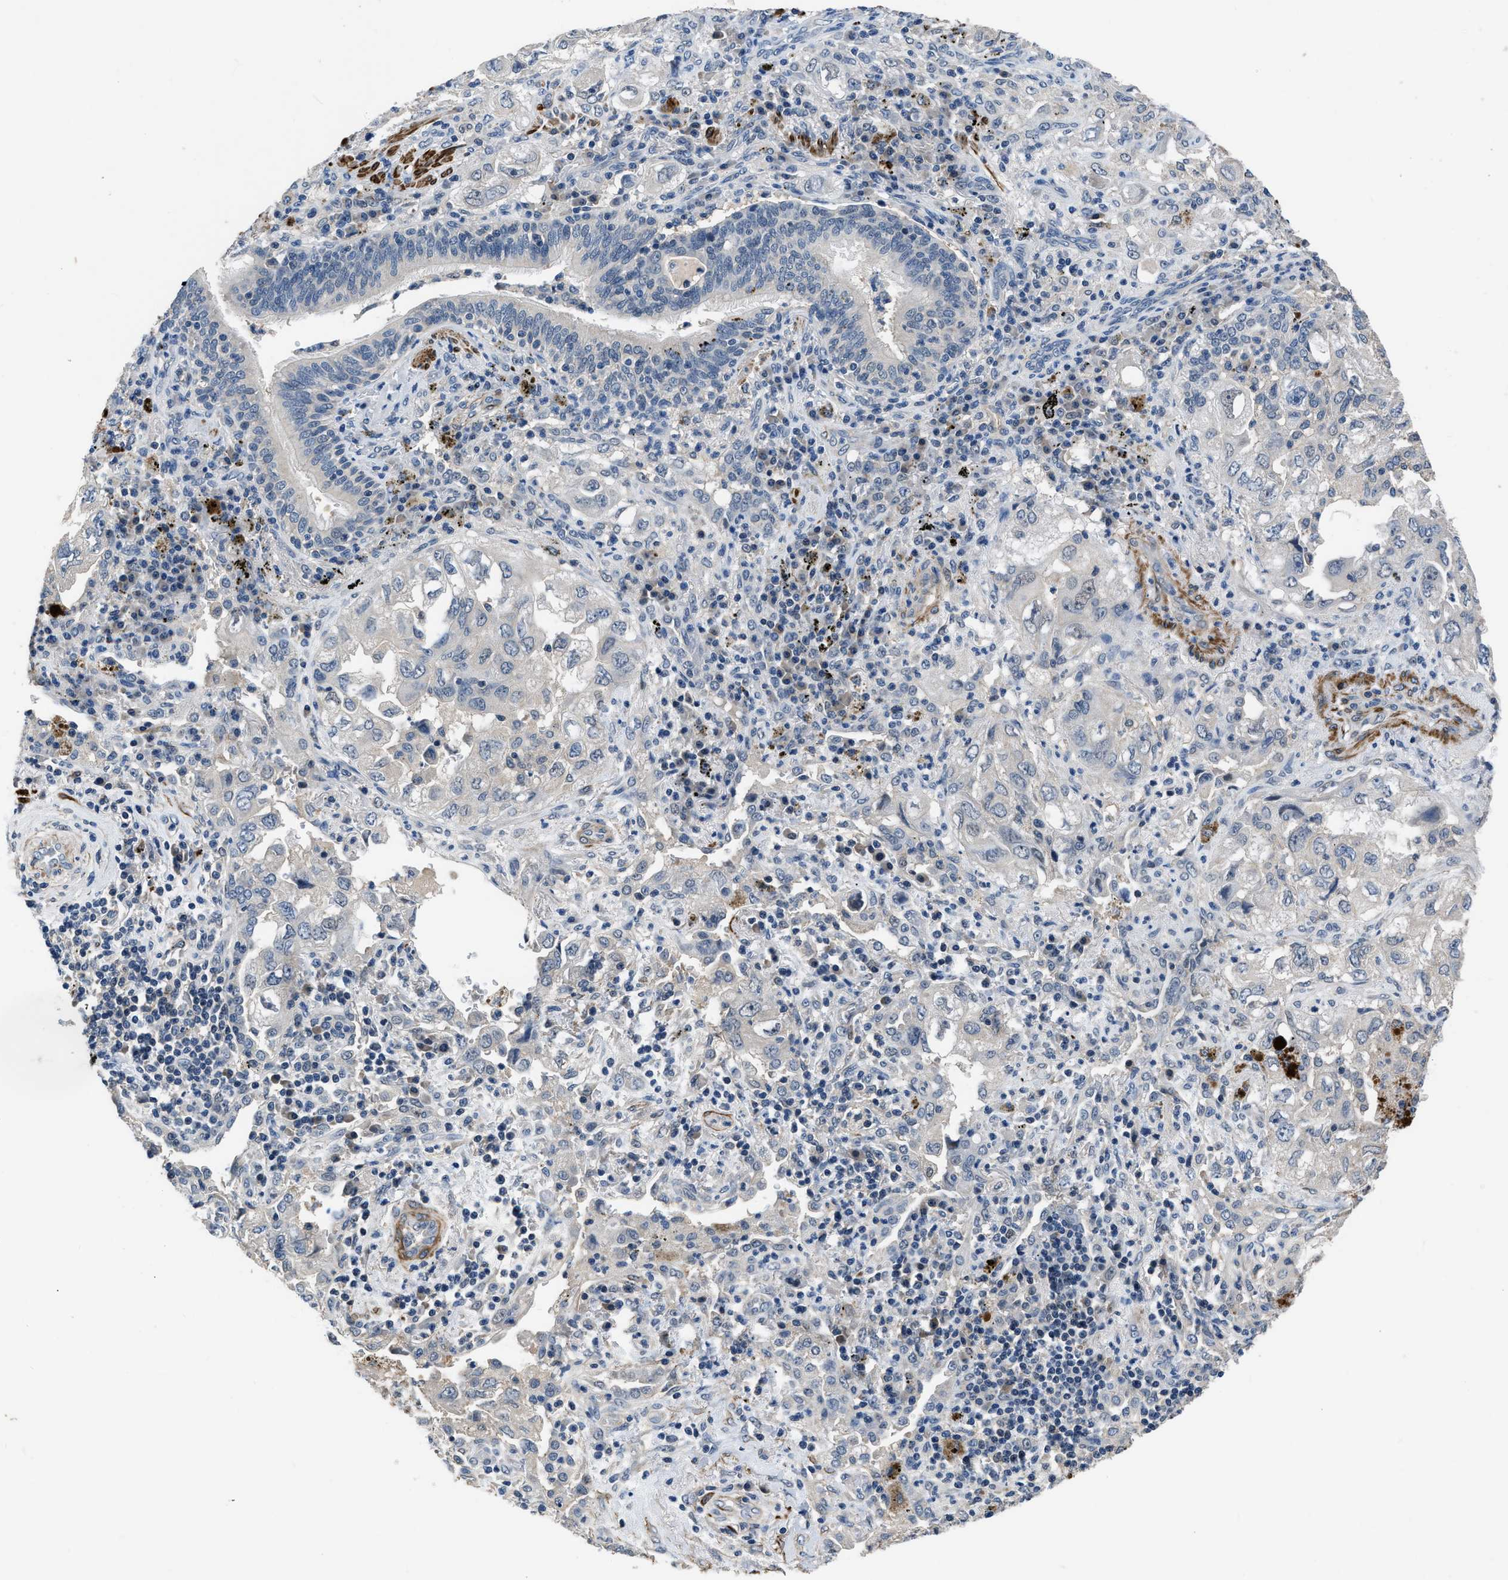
{"staining": {"intensity": "negative", "quantity": "none", "location": "none"}, "tissue": "lung cancer", "cell_type": "Tumor cells", "image_type": "cancer", "snomed": [{"axis": "morphology", "description": "Adenocarcinoma, NOS"}, {"axis": "topography", "description": "Lung"}], "caption": "Lung cancer was stained to show a protein in brown. There is no significant expression in tumor cells. Nuclei are stained in blue.", "gene": "LANCL2", "patient": {"sex": "male", "age": 64}}